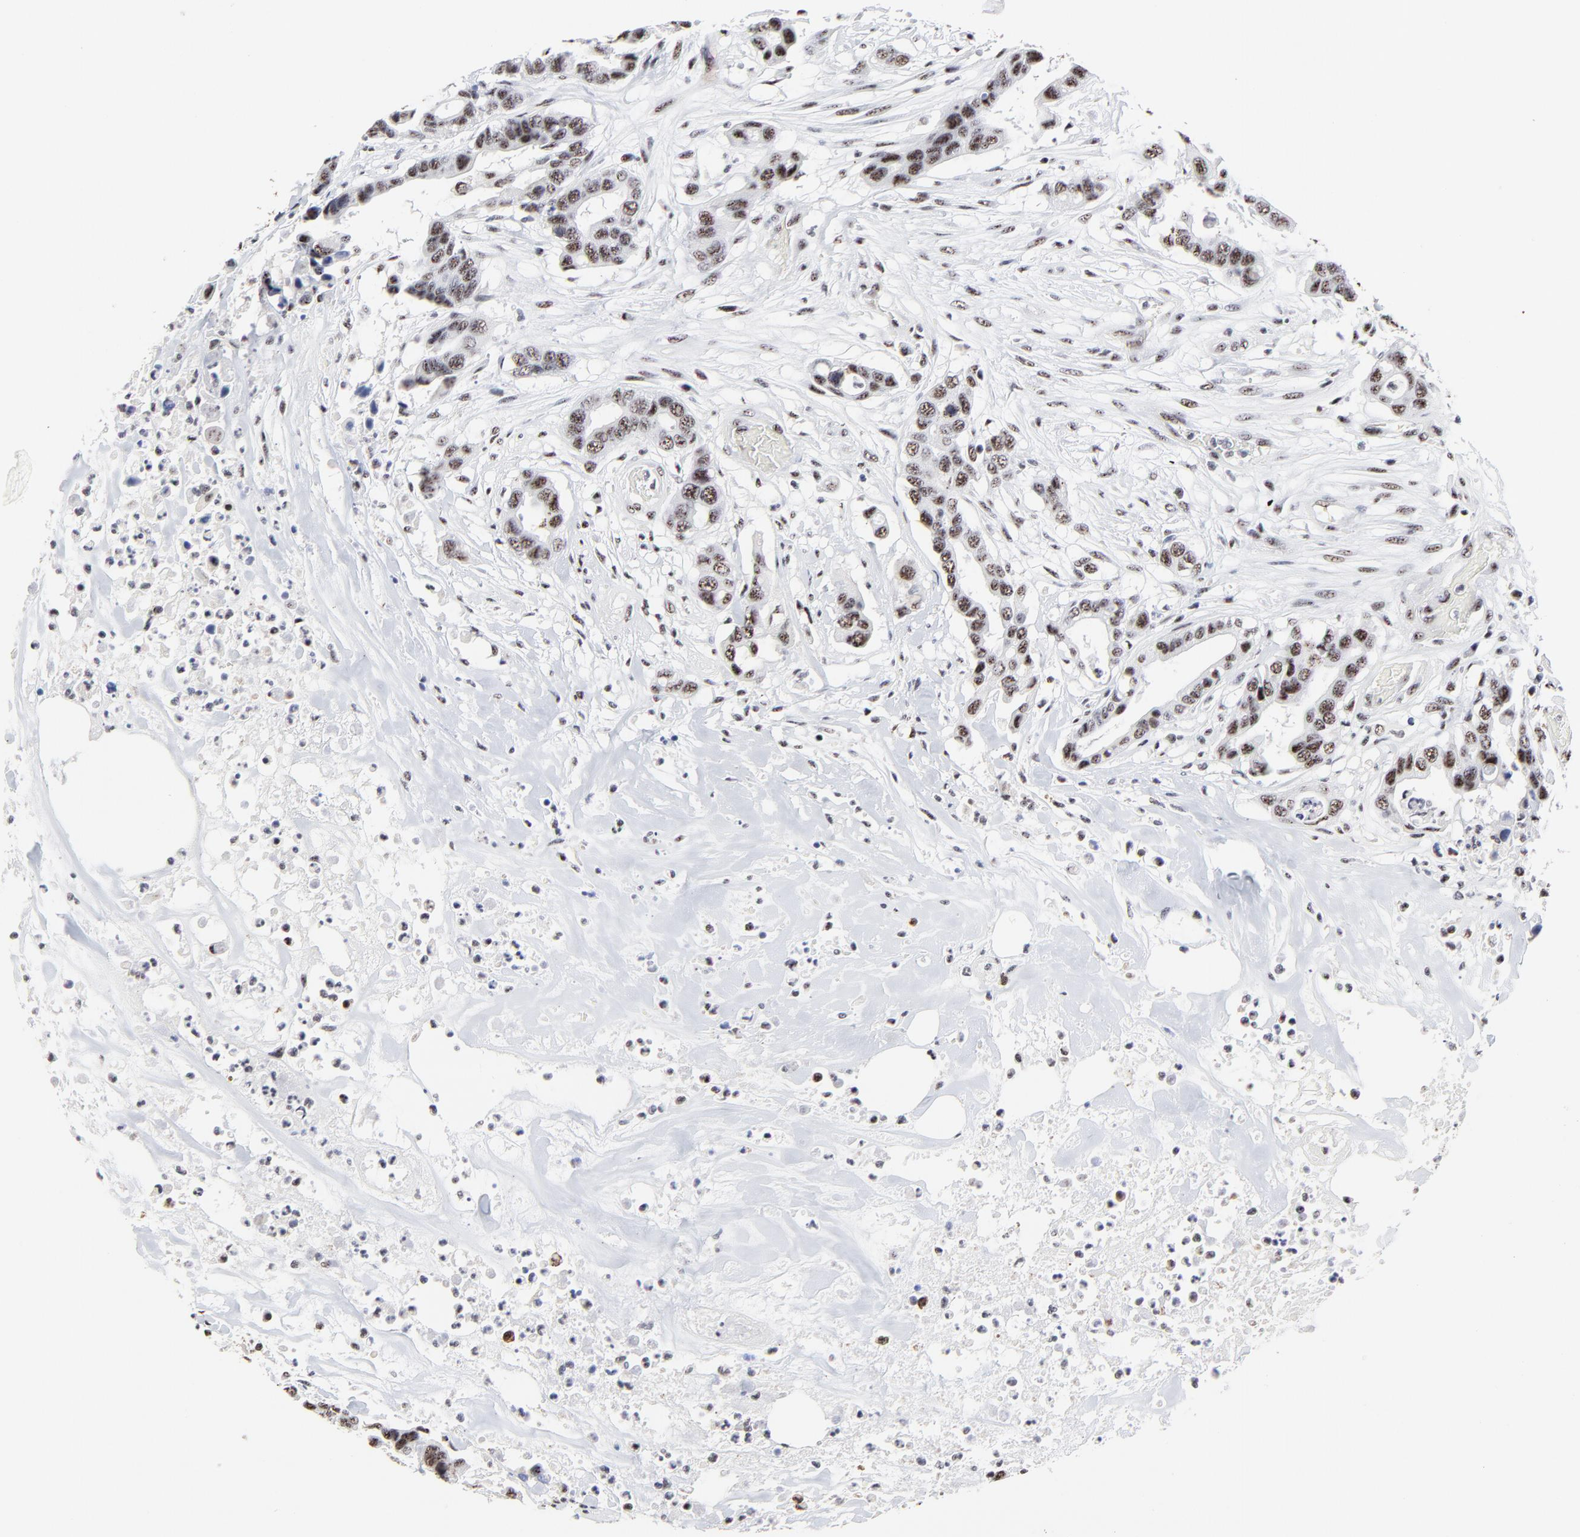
{"staining": {"intensity": "moderate", "quantity": ">75%", "location": "nuclear"}, "tissue": "colorectal cancer", "cell_type": "Tumor cells", "image_type": "cancer", "snomed": [{"axis": "morphology", "description": "Adenocarcinoma, NOS"}, {"axis": "topography", "description": "Colon"}], "caption": "Colorectal cancer (adenocarcinoma) was stained to show a protein in brown. There is medium levels of moderate nuclear staining in about >75% of tumor cells.", "gene": "MBD4", "patient": {"sex": "female", "age": 70}}